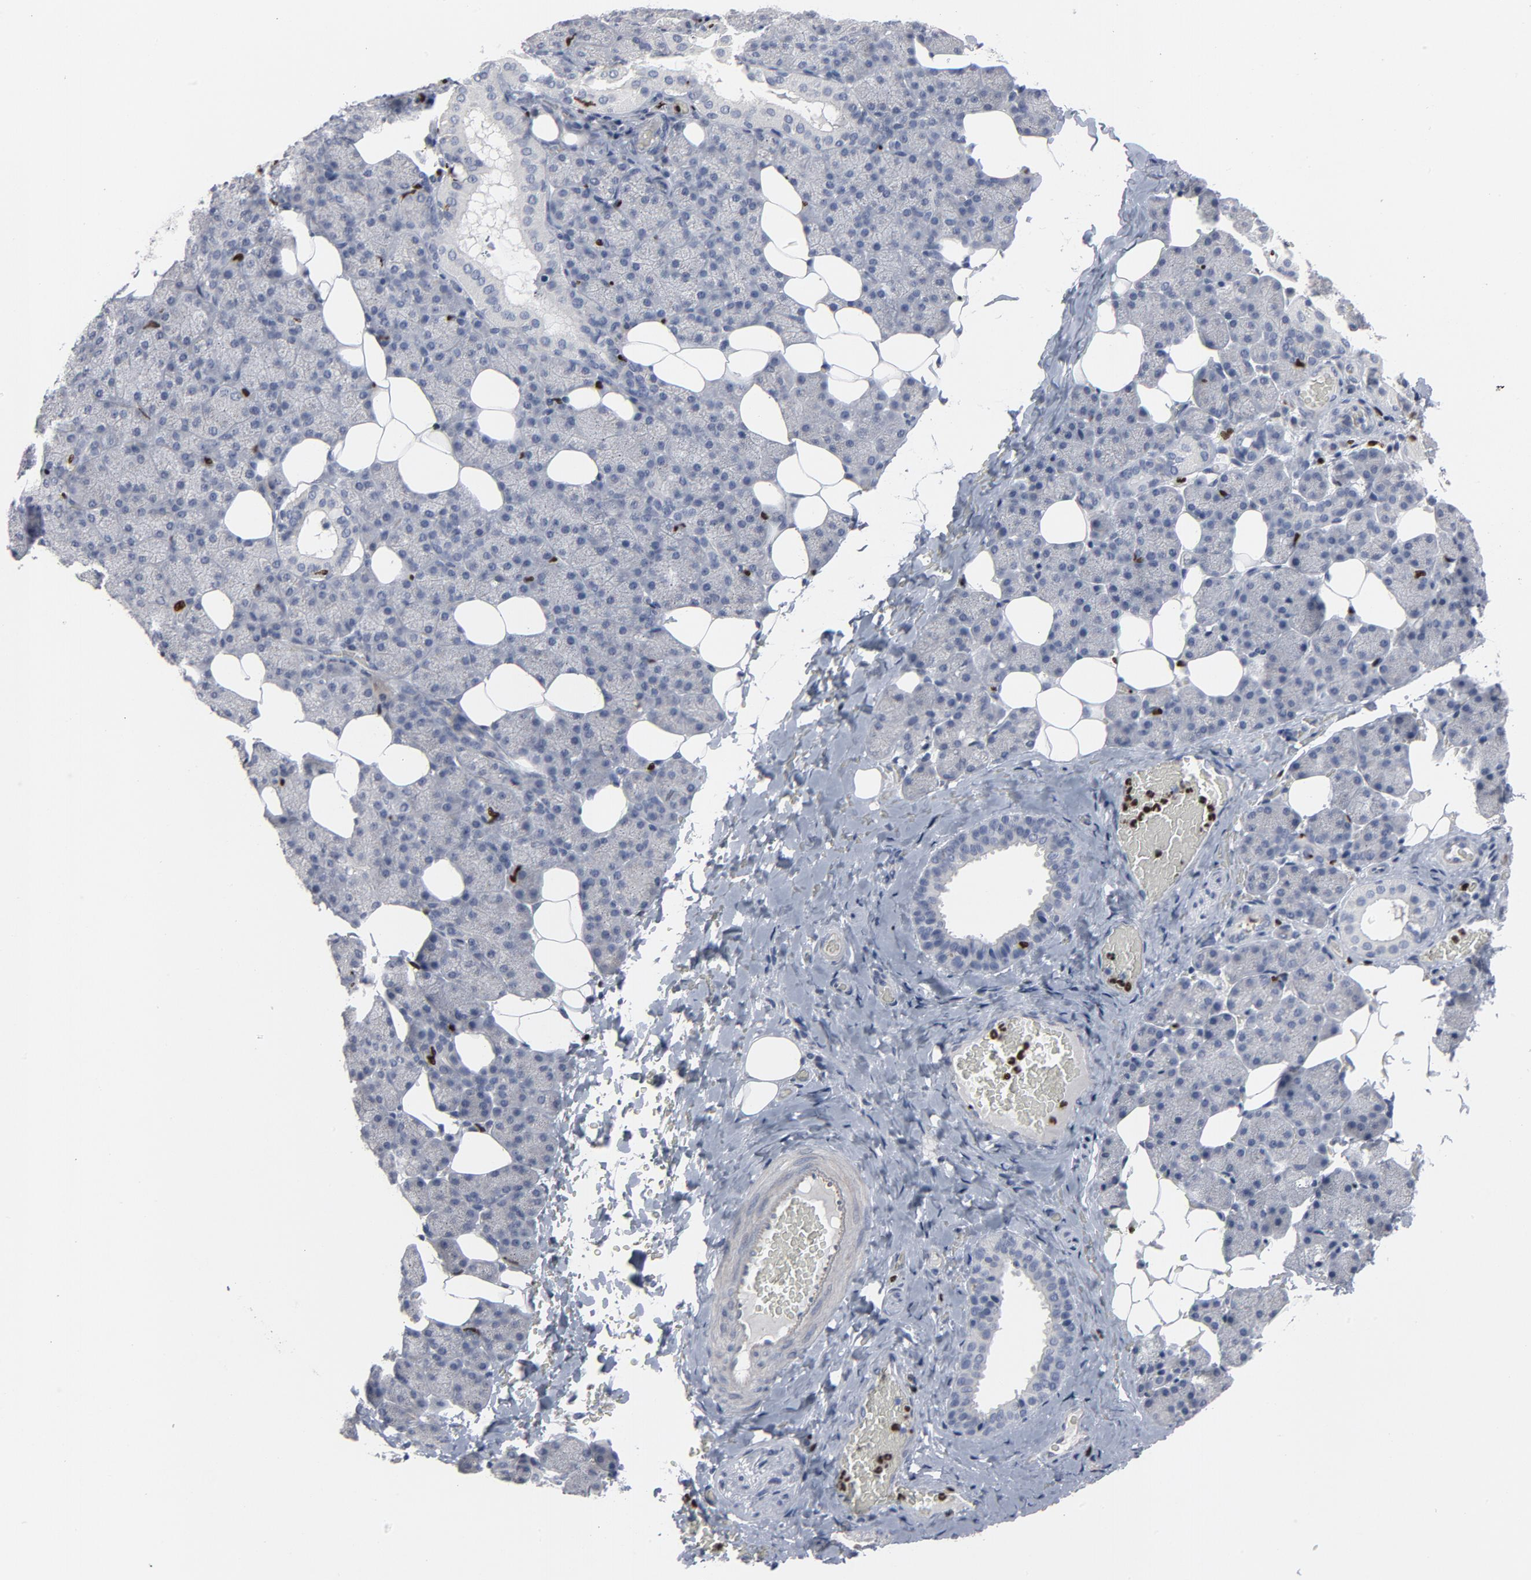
{"staining": {"intensity": "negative", "quantity": "none", "location": "none"}, "tissue": "salivary gland", "cell_type": "Glandular cells", "image_type": "normal", "snomed": [{"axis": "morphology", "description": "Normal tissue, NOS"}, {"axis": "topography", "description": "Lymph node"}, {"axis": "topography", "description": "Salivary gland"}], "caption": "A micrograph of salivary gland stained for a protein displays no brown staining in glandular cells. (DAB (3,3'-diaminobenzidine) immunohistochemistry (IHC) with hematoxylin counter stain).", "gene": "SPI1", "patient": {"sex": "male", "age": 8}}